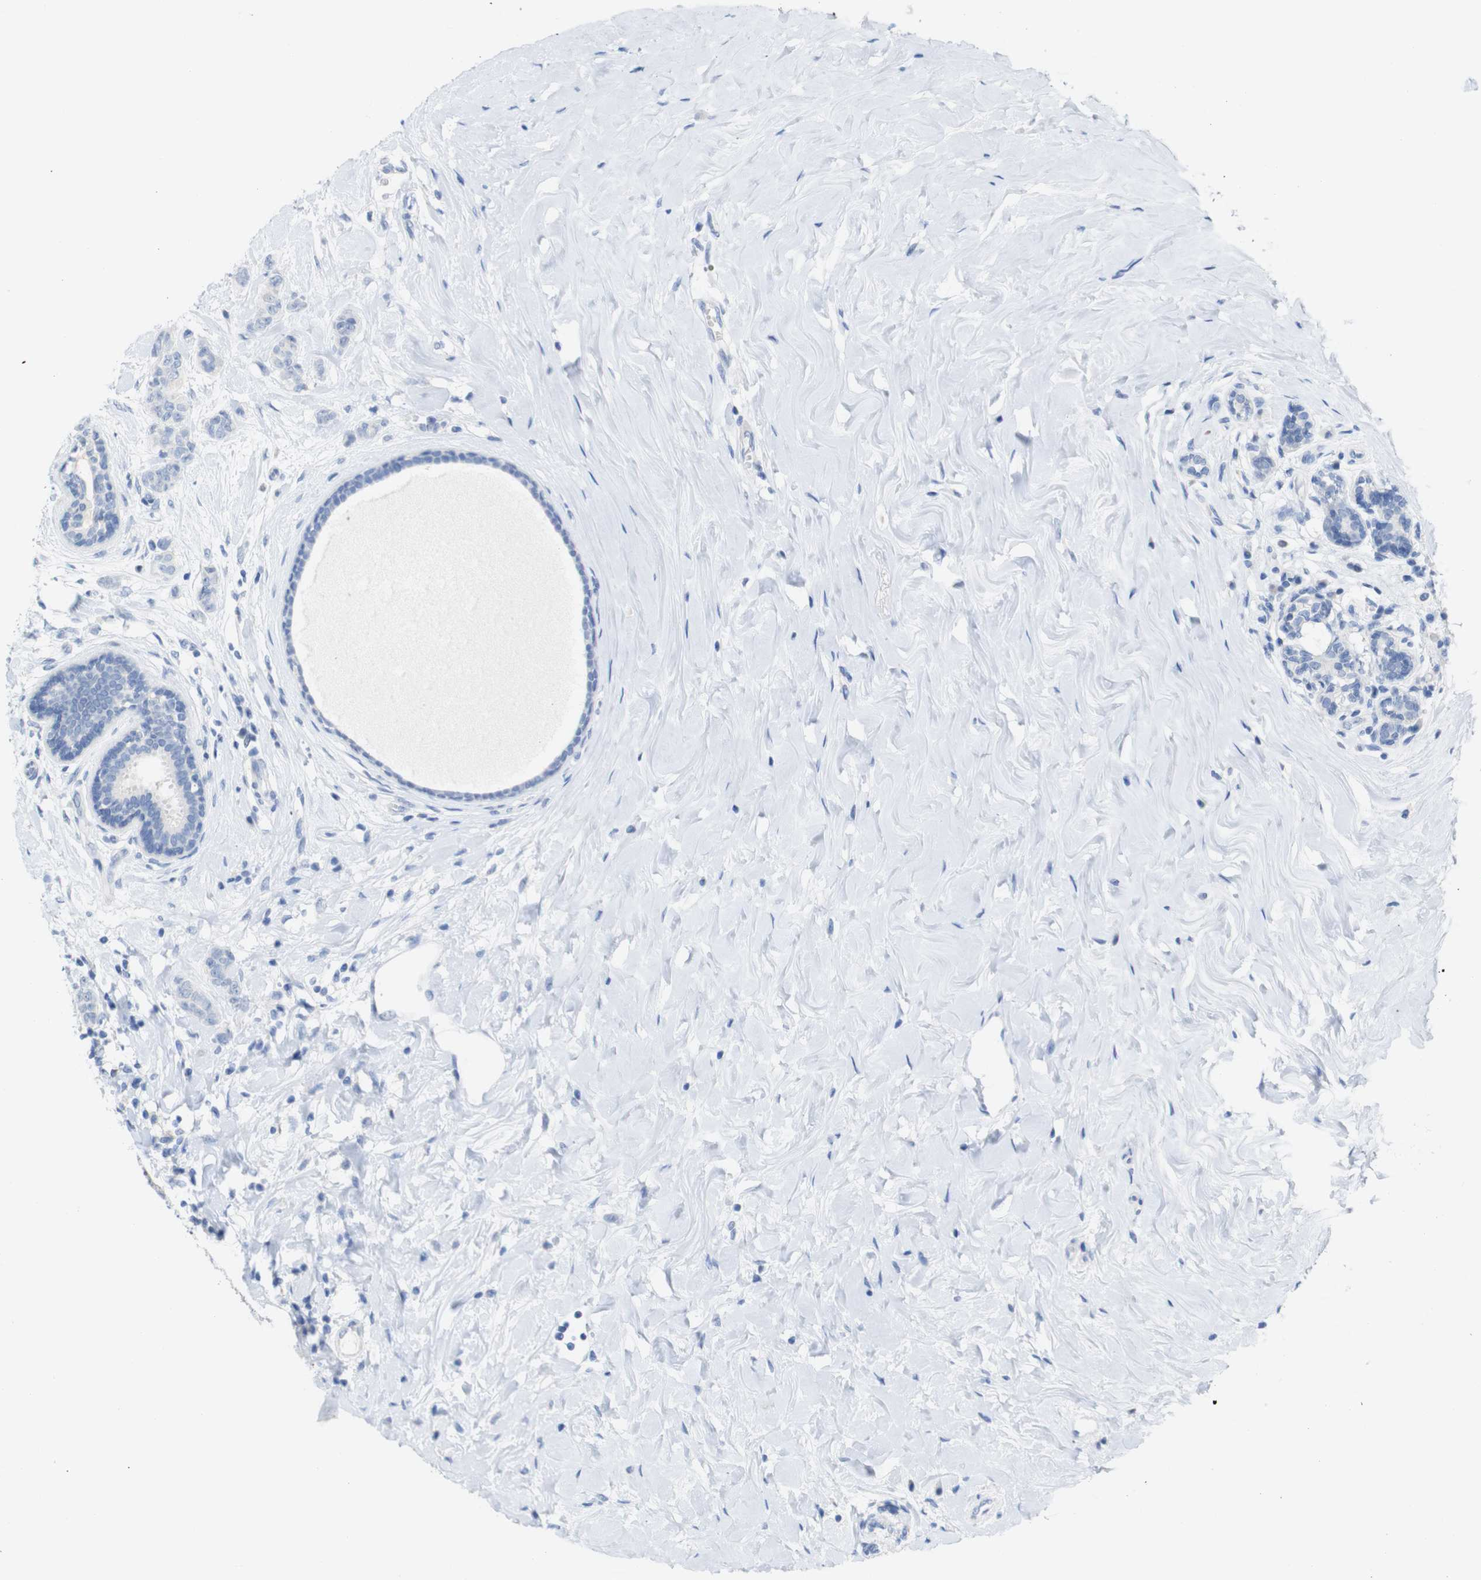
{"staining": {"intensity": "negative", "quantity": "none", "location": "none"}, "tissue": "breast cancer", "cell_type": "Tumor cells", "image_type": "cancer", "snomed": [{"axis": "morphology", "description": "Normal tissue, NOS"}, {"axis": "morphology", "description": "Duct carcinoma"}, {"axis": "topography", "description": "Breast"}], "caption": "Human breast invasive ductal carcinoma stained for a protein using IHC exhibits no staining in tumor cells.", "gene": "LAG3", "patient": {"sex": "female", "age": 40}}